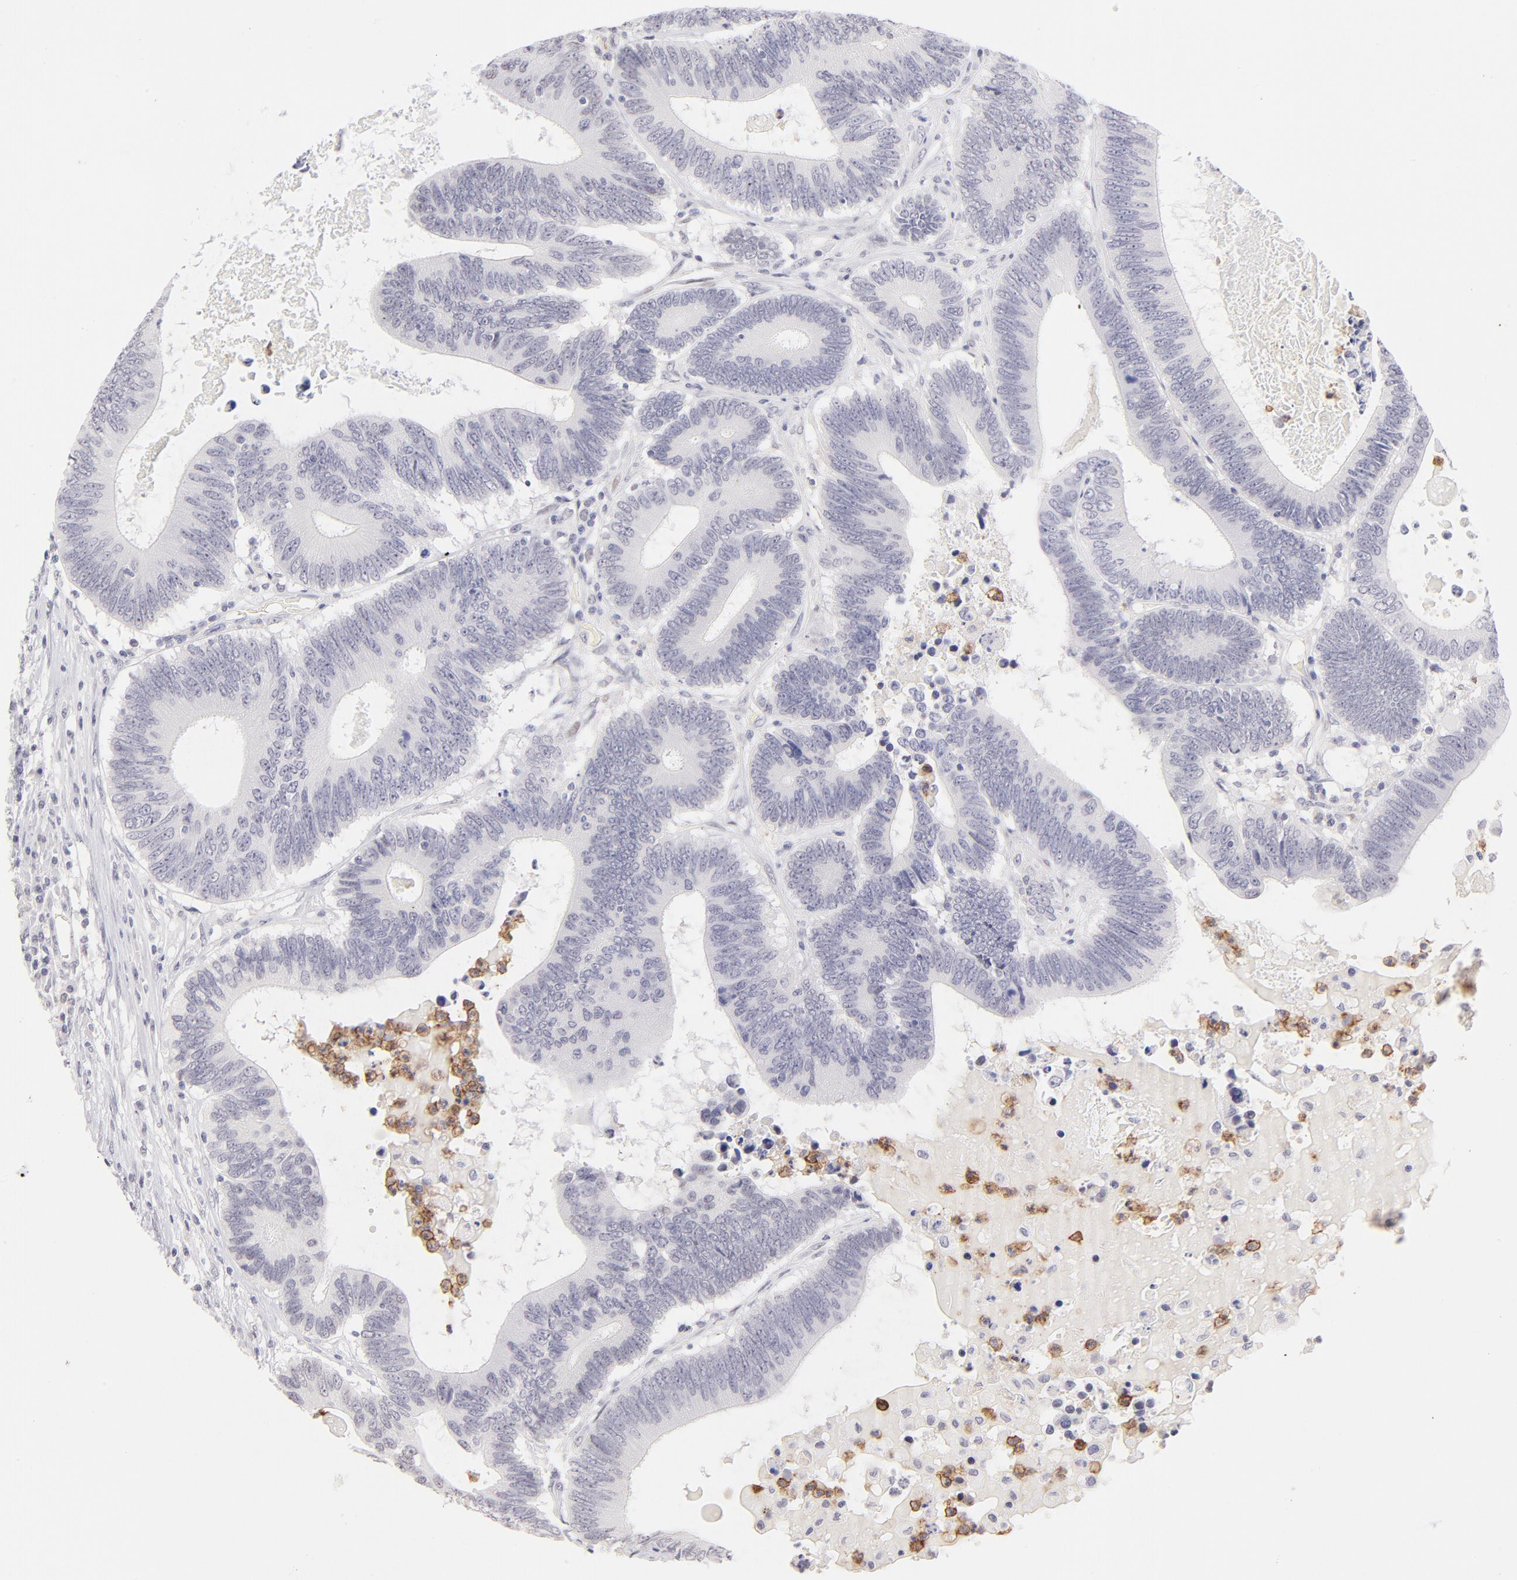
{"staining": {"intensity": "negative", "quantity": "none", "location": "none"}, "tissue": "colorectal cancer", "cell_type": "Tumor cells", "image_type": "cancer", "snomed": [{"axis": "morphology", "description": "Adenocarcinoma, NOS"}, {"axis": "topography", "description": "Colon"}], "caption": "DAB (3,3'-diaminobenzidine) immunohistochemical staining of human colorectal adenocarcinoma exhibits no significant expression in tumor cells.", "gene": "LTB4R", "patient": {"sex": "female", "age": 78}}